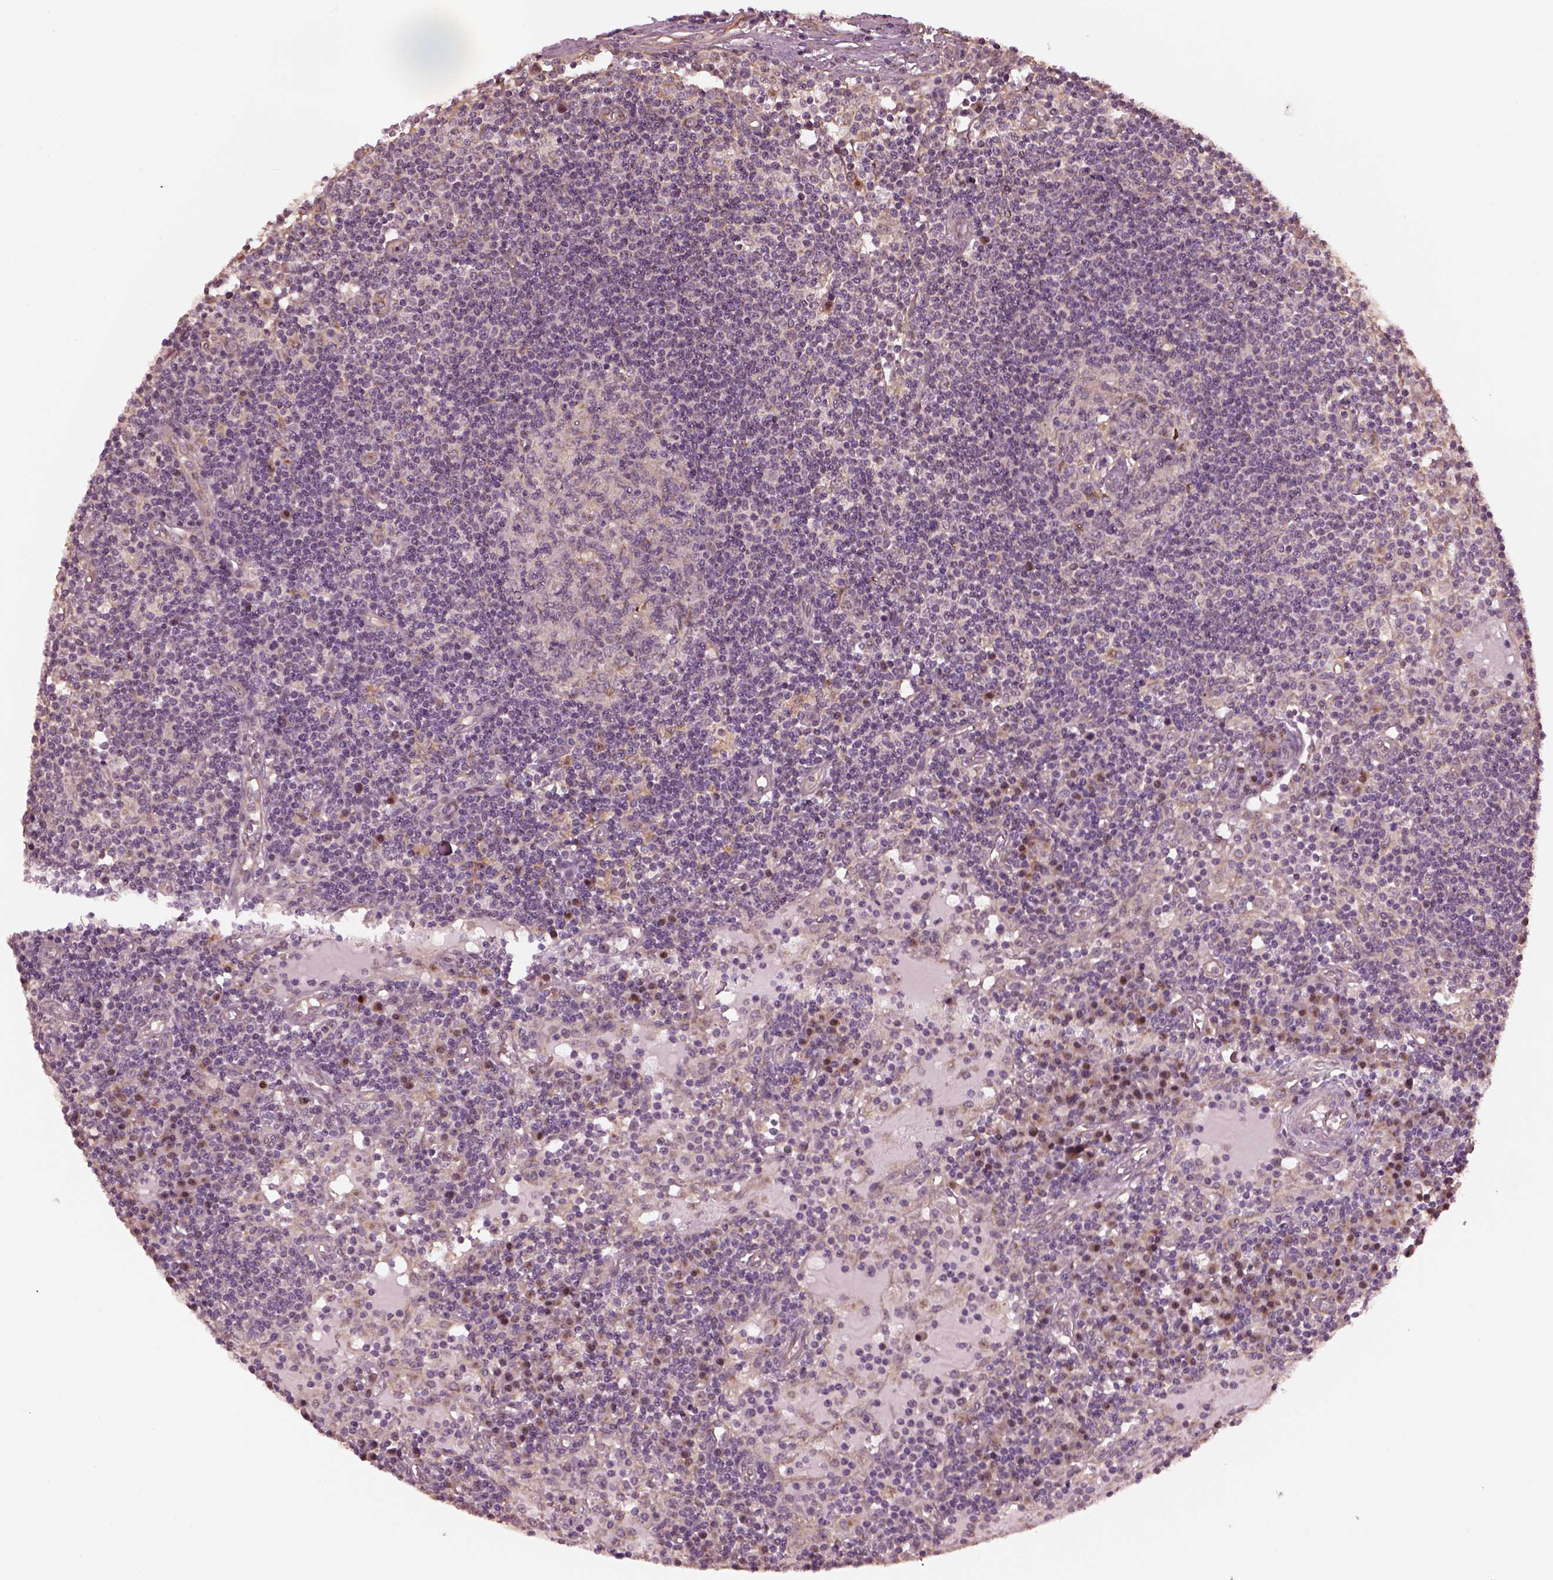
{"staining": {"intensity": "negative", "quantity": "none", "location": "none"}, "tissue": "lymph node", "cell_type": "Germinal center cells", "image_type": "normal", "snomed": [{"axis": "morphology", "description": "Normal tissue, NOS"}, {"axis": "topography", "description": "Lymph node"}], "caption": "Human lymph node stained for a protein using immunohistochemistry (IHC) demonstrates no staining in germinal center cells.", "gene": "RUFY3", "patient": {"sex": "female", "age": 72}}